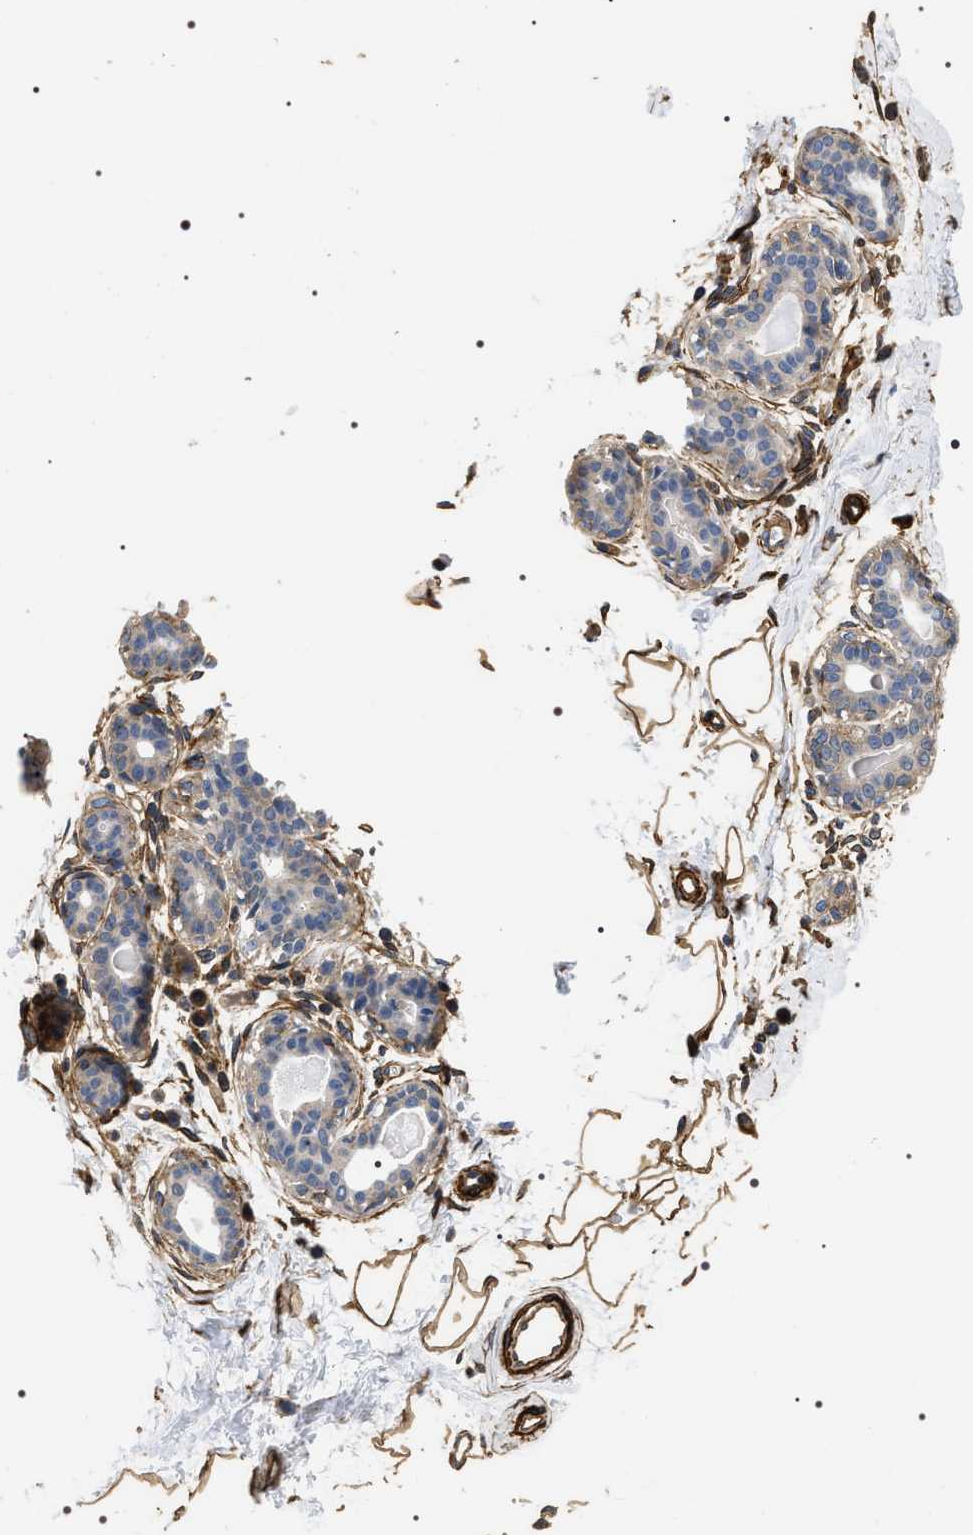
{"staining": {"intensity": "weak", "quantity": ">75%", "location": "cytoplasmic/membranous"}, "tissue": "breast", "cell_type": "Adipocytes", "image_type": "normal", "snomed": [{"axis": "morphology", "description": "Normal tissue, NOS"}, {"axis": "topography", "description": "Breast"}], "caption": "A histopathology image showing weak cytoplasmic/membranous expression in approximately >75% of adipocytes in normal breast, as visualized by brown immunohistochemical staining.", "gene": "ZC3HAV1L", "patient": {"sex": "female", "age": 45}}